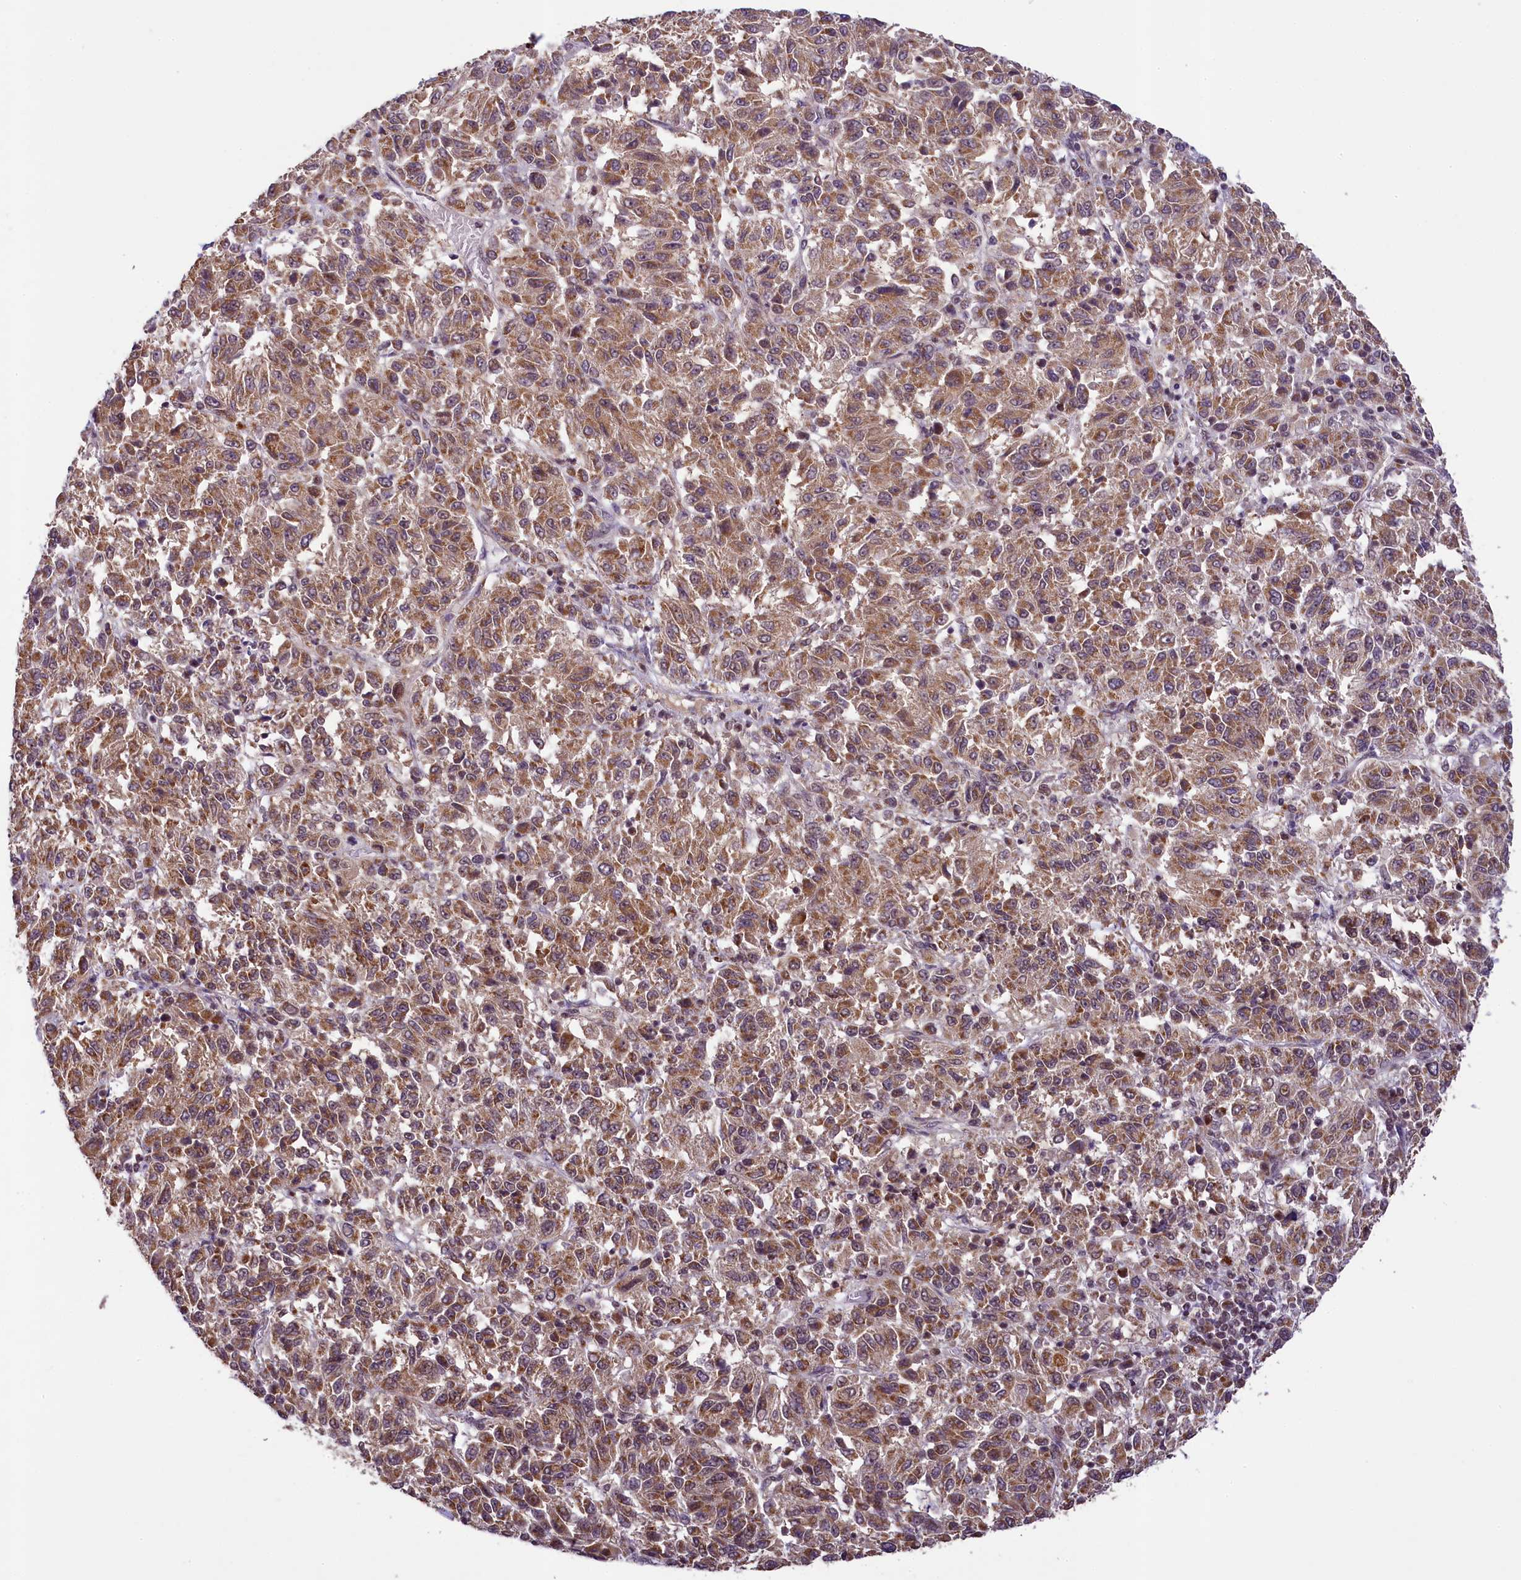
{"staining": {"intensity": "moderate", "quantity": ">75%", "location": "cytoplasmic/membranous"}, "tissue": "melanoma", "cell_type": "Tumor cells", "image_type": "cancer", "snomed": [{"axis": "morphology", "description": "Malignant melanoma, Metastatic site"}, {"axis": "topography", "description": "Lung"}], "caption": "Protein expression by IHC displays moderate cytoplasmic/membranous staining in approximately >75% of tumor cells in melanoma.", "gene": "PAF1", "patient": {"sex": "male", "age": 64}}